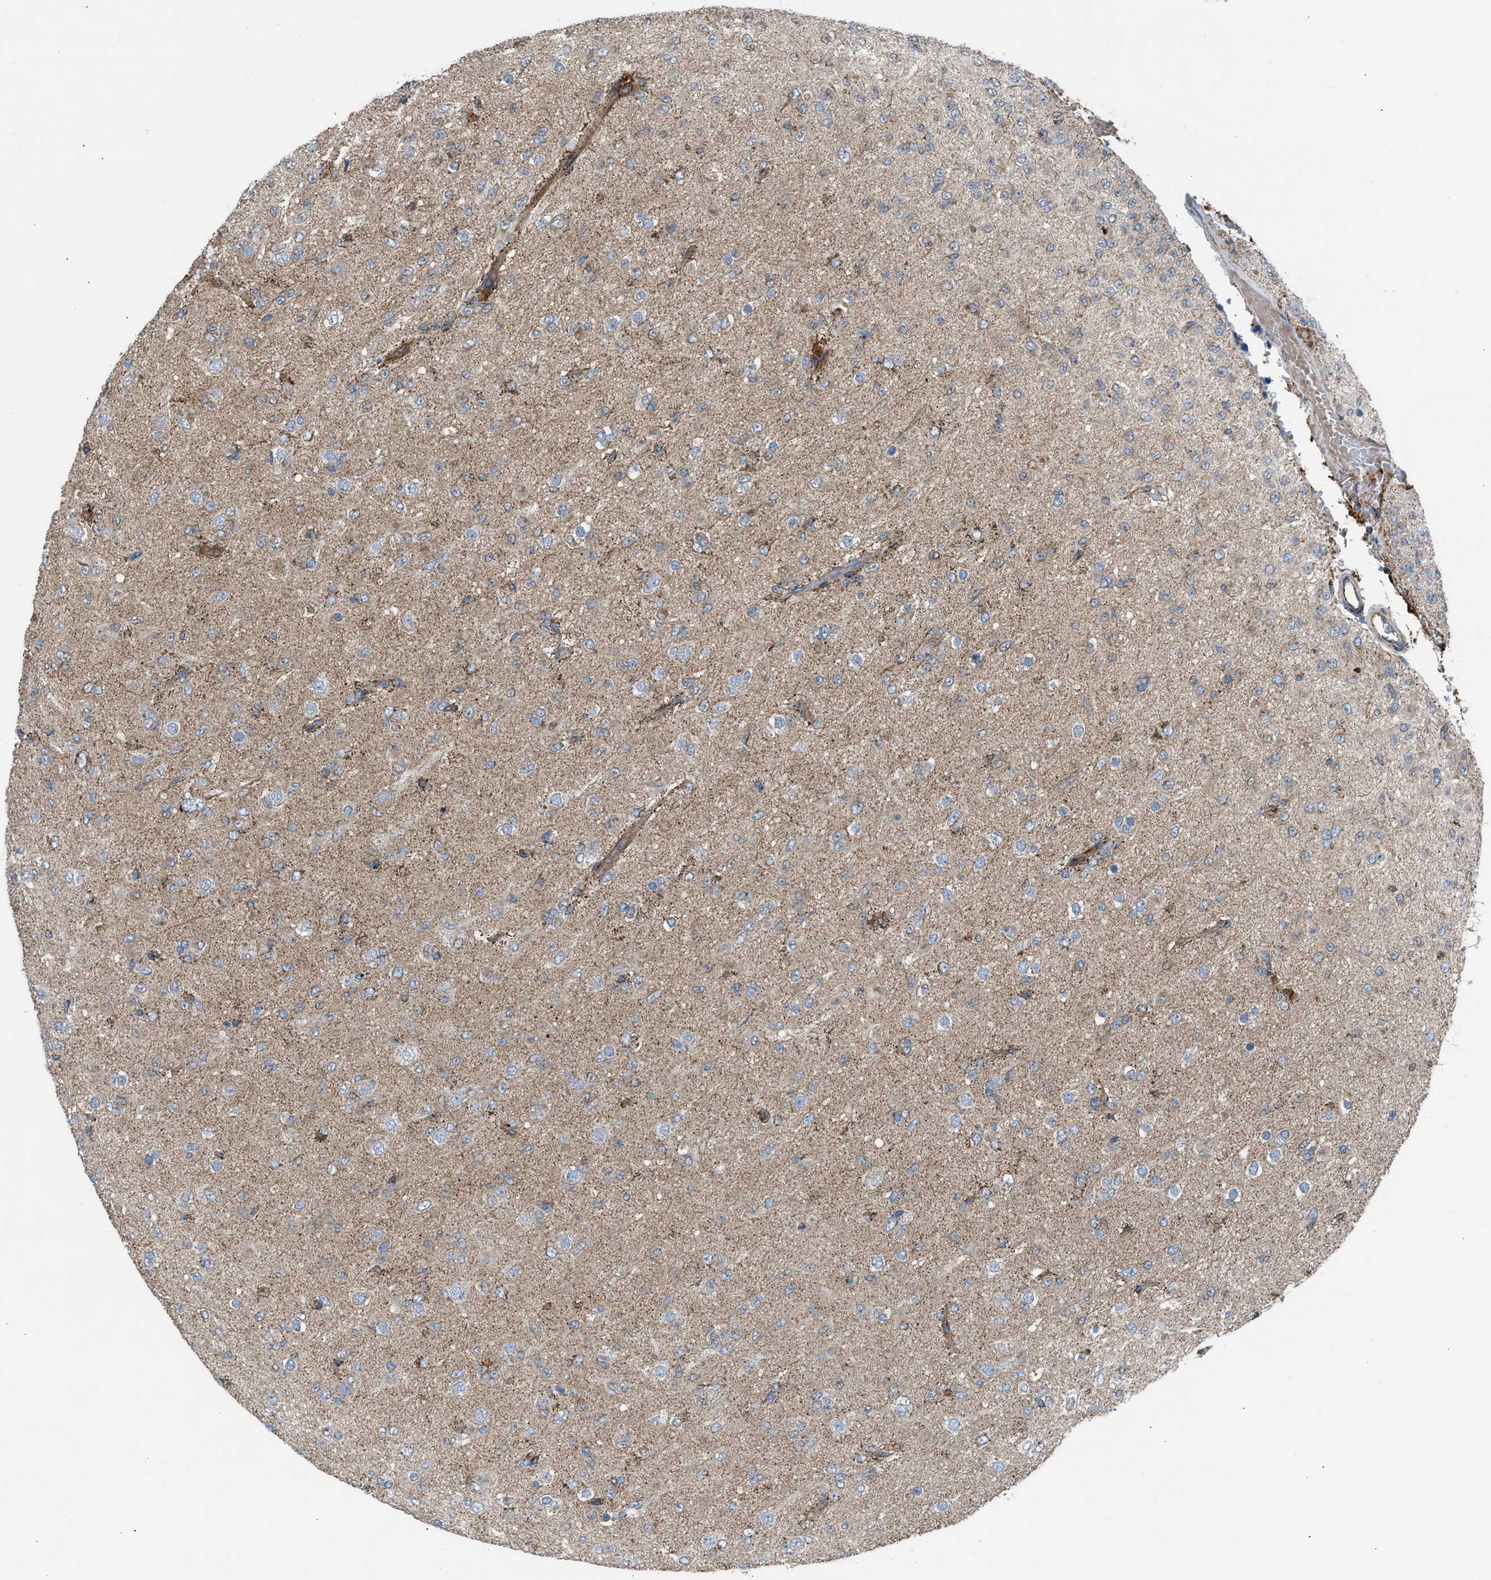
{"staining": {"intensity": "weak", "quantity": "25%-75%", "location": "cytoplasmic/membranous"}, "tissue": "glioma", "cell_type": "Tumor cells", "image_type": "cancer", "snomed": [{"axis": "morphology", "description": "Glioma, malignant, Low grade"}, {"axis": "topography", "description": "Brain"}], "caption": "IHC of low-grade glioma (malignant) shows low levels of weak cytoplasmic/membranous staining in about 25%-75% of tumor cells.", "gene": "SLC10A3", "patient": {"sex": "male", "age": 65}}